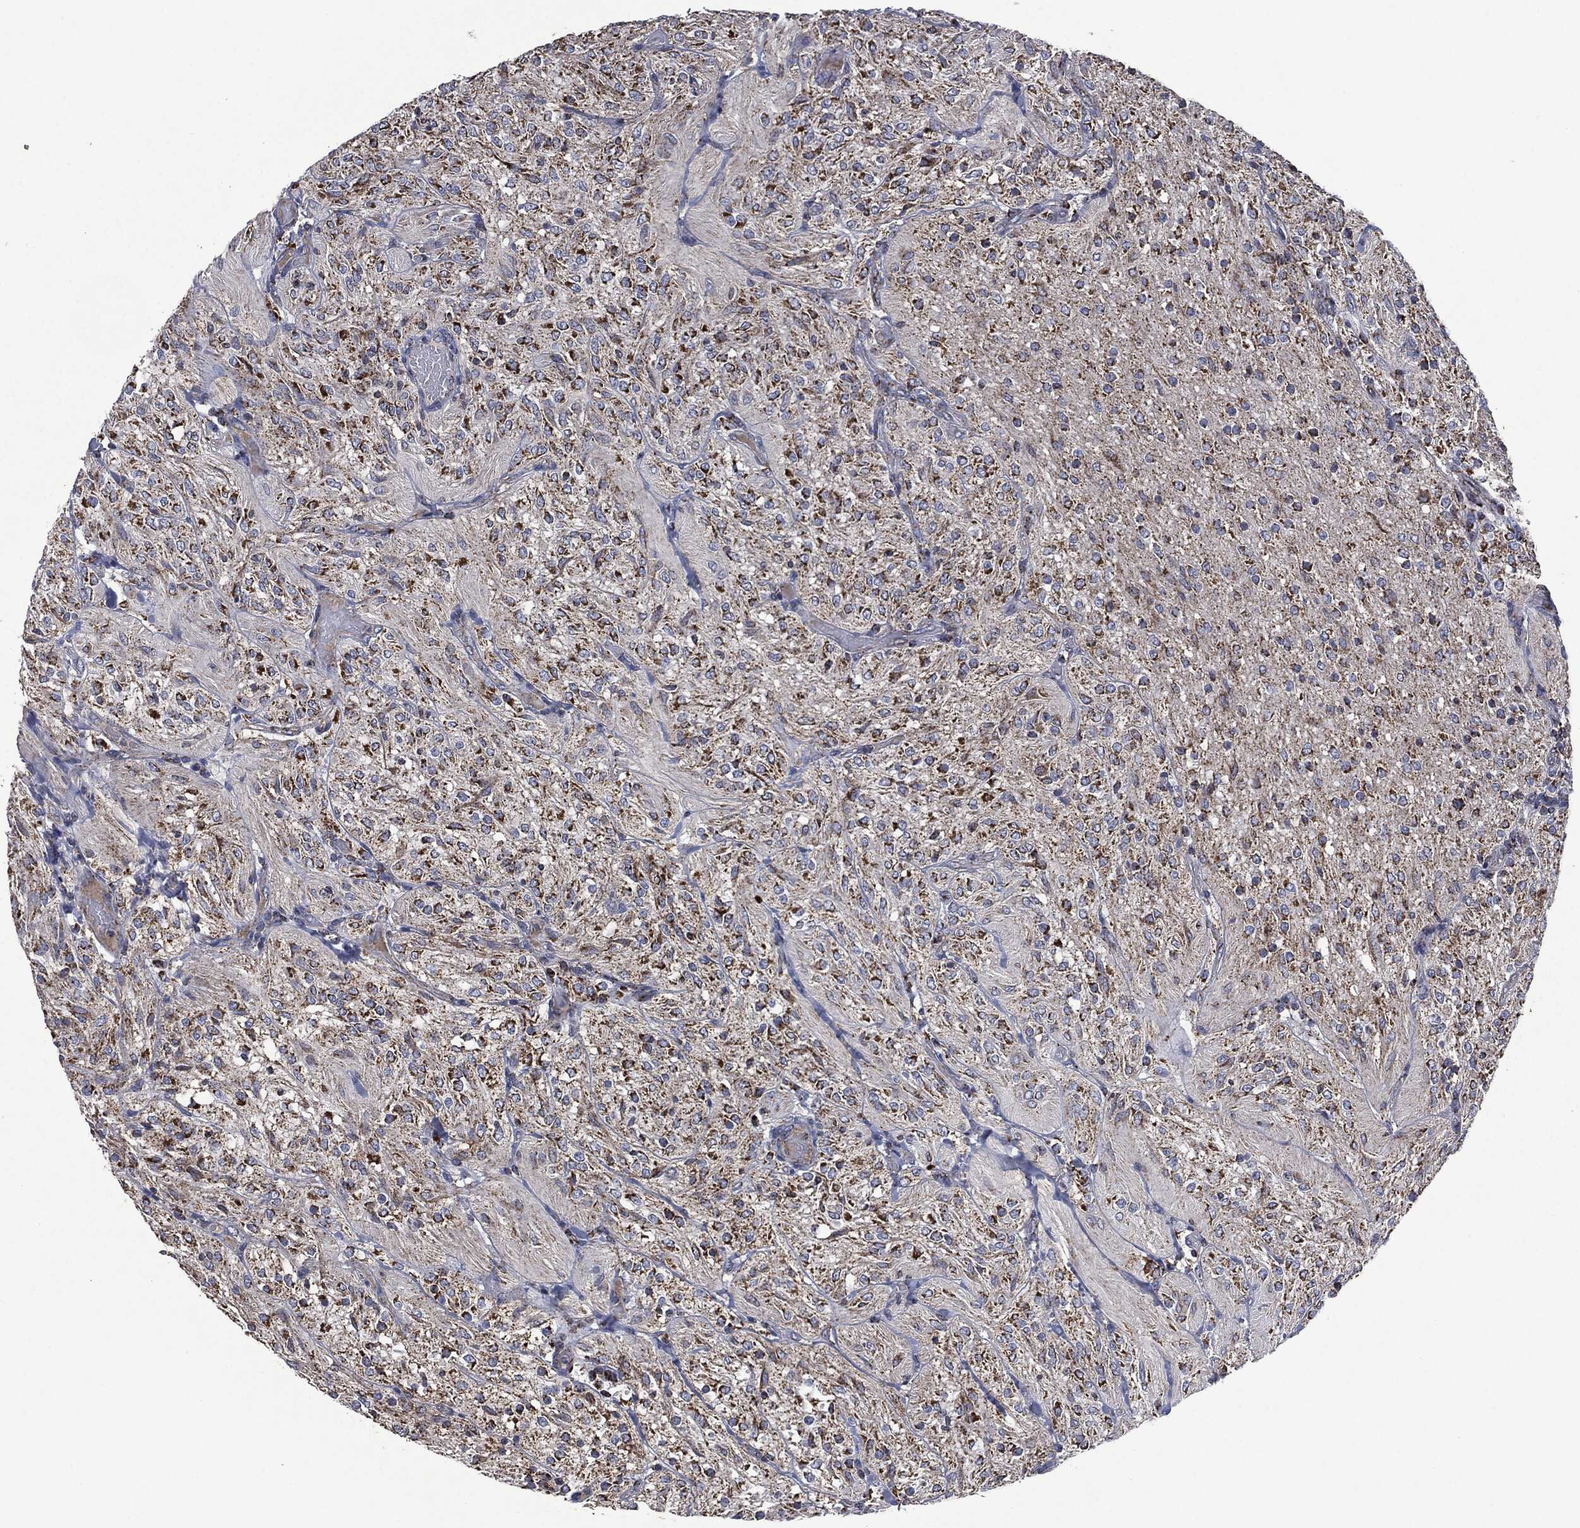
{"staining": {"intensity": "strong", "quantity": ">75%", "location": "cytoplasmic/membranous"}, "tissue": "glioma", "cell_type": "Tumor cells", "image_type": "cancer", "snomed": [{"axis": "morphology", "description": "Glioma, malignant, Low grade"}, {"axis": "topography", "description": "Brain"}], "caption": "Immunohistochemical staining of human malignant low-grade glioma exhibits strong cytoplasmic/membranous protein expression in about >75% of tumor cells. Nuclei are stained in blue.", "gene": "RYK", "patient": {"sex": "male", "age": 3}}